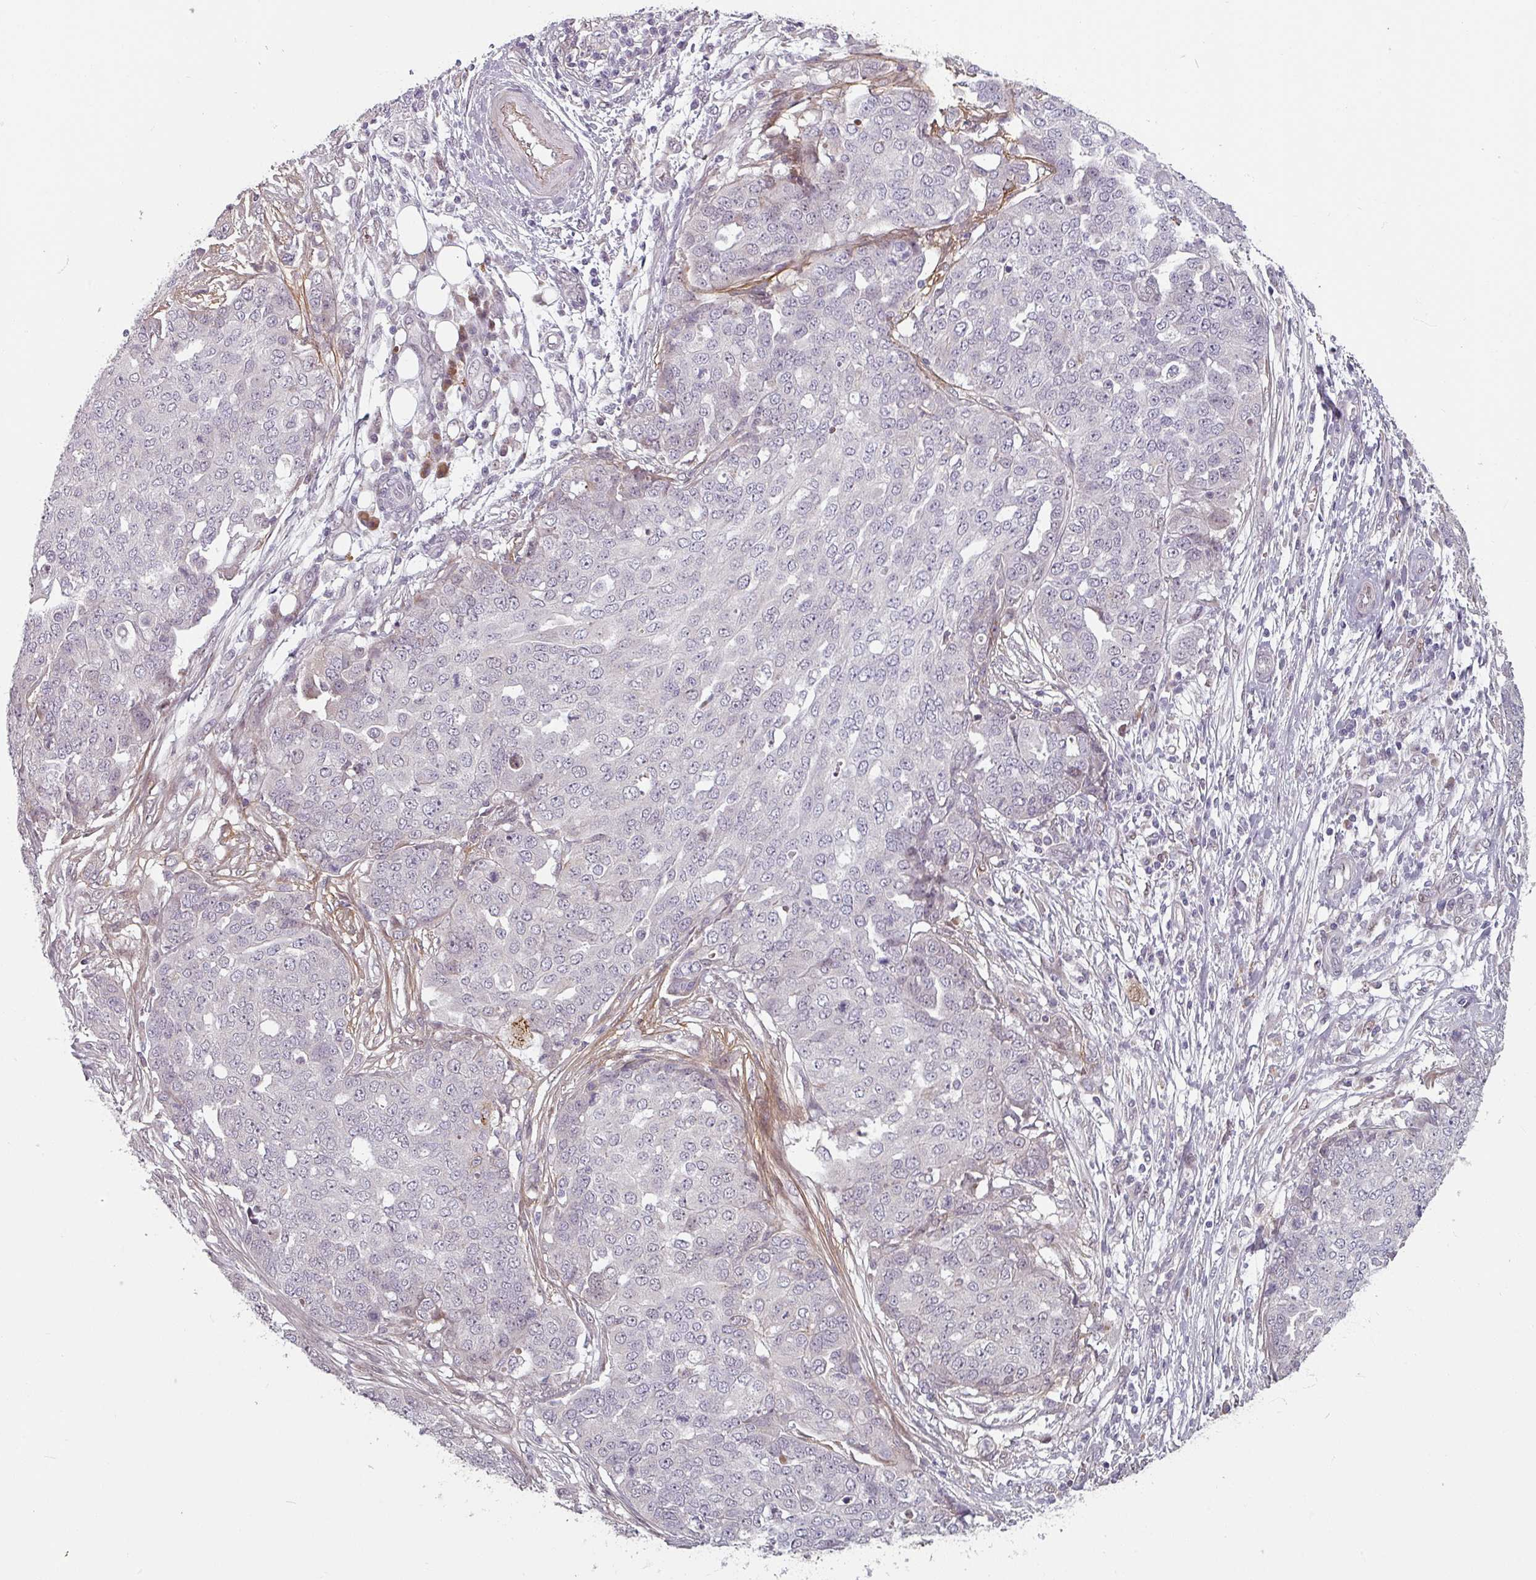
{"staining": {"intensity": "negative", "quantity": "none", "location": "none"}, "tissue": "ovarian cancer", "cell_type": "Tumor cells", "image_type": "cancer", "snomed": [{"axis": "morphology", "description": "Cystadenocarcinoma, serous, NOS"}, {"axis": "topography", "description": "Soft tissue"}, {"axis": "topography", "description": "Ovary"}], "caption": "Immunohistochemical staining of human ovarian serous cystadenocarcinoma exhibits no significant staining in tumor cells.", "gene": "CYB5RL", "patient": {"sex": "female", "age": 57}}